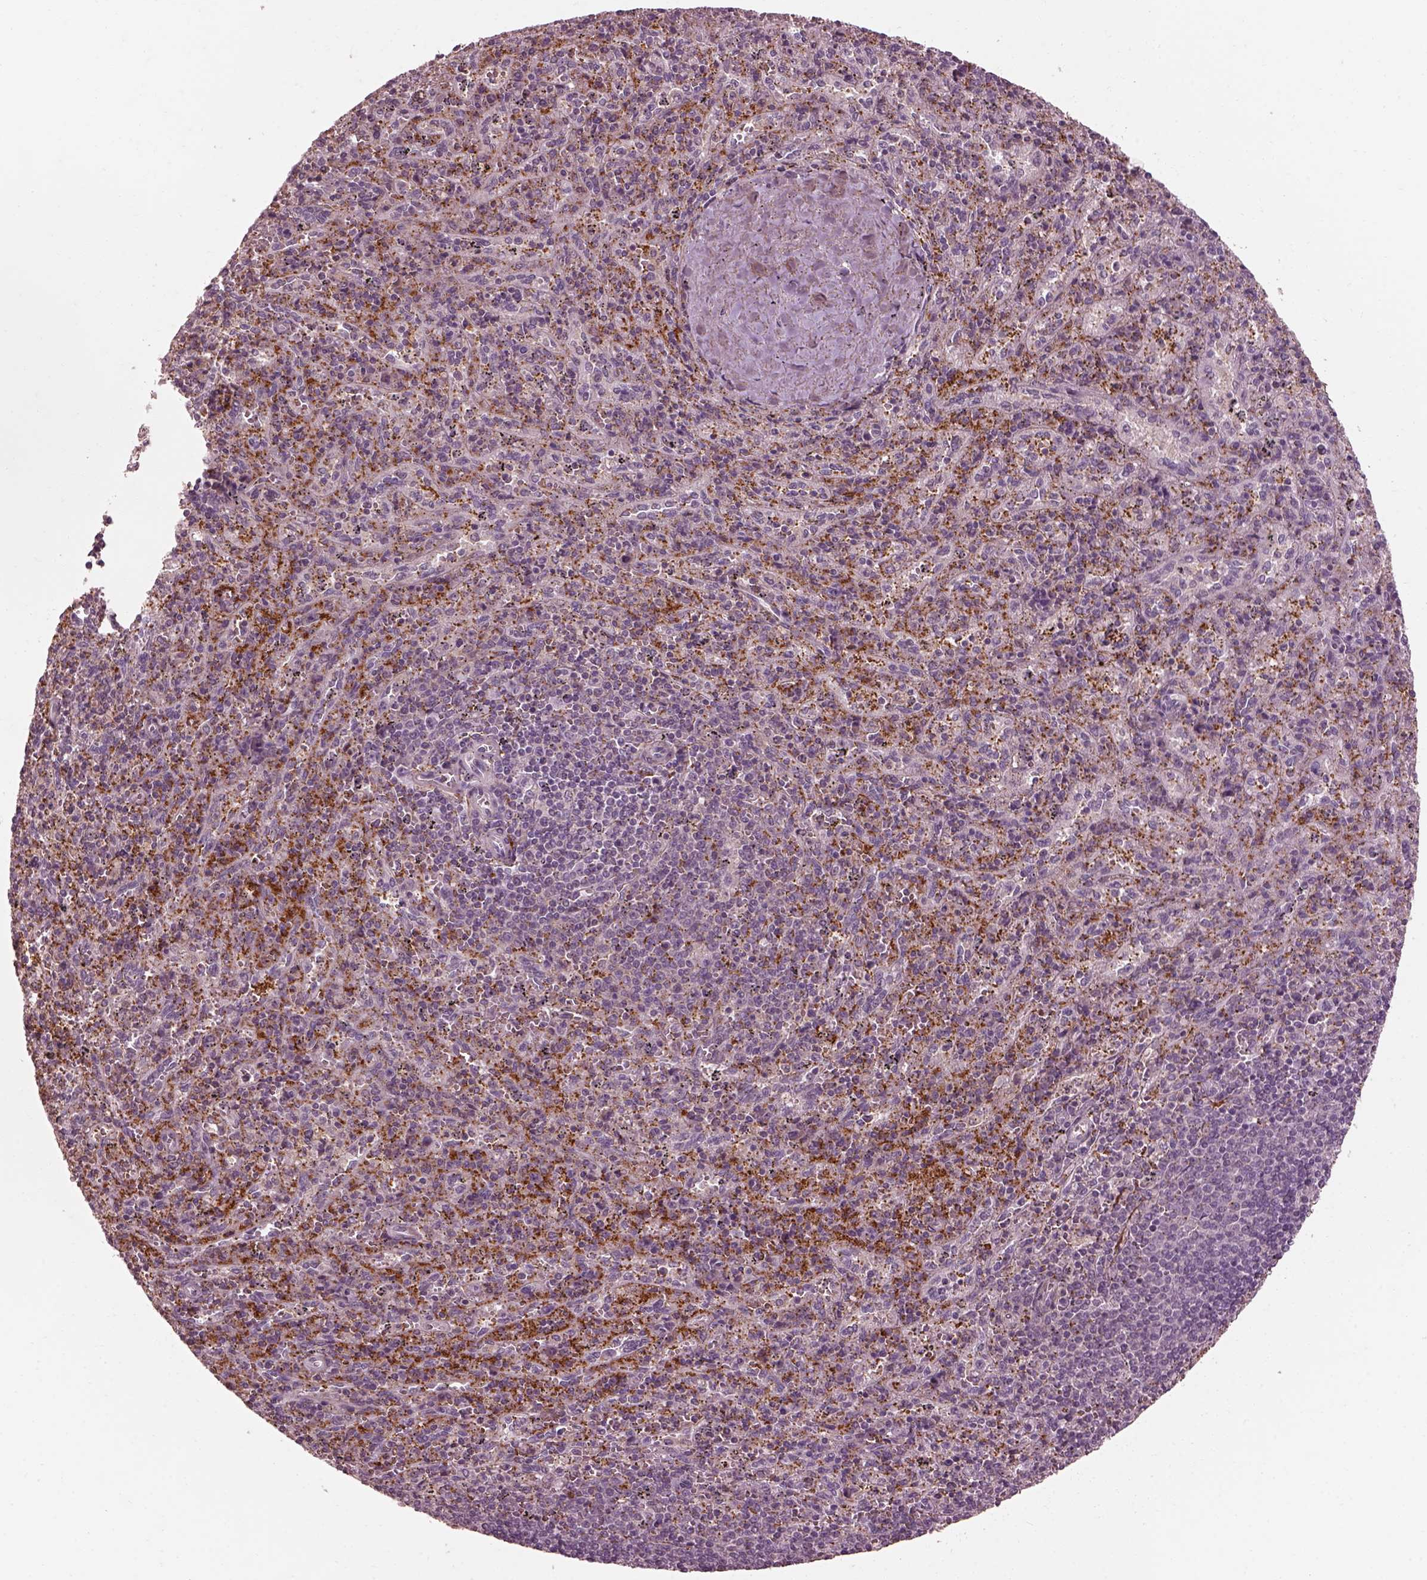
{"staining": {"intensity": "negative", "quantity": "none", "location": "none"}, "tissue": "spleen", "cell_type": "Cells in red pulp", "image_type": "normal", "snomed": [{"axis": "morphology", "description": "Normal tissue, NOS"}, {"axis": "topography", "description": "Spleen"}], "caption": "Cells in red pulp are negative for brown protein staining in benign spleen. (Stains: DAB (3,3'-diaminobenzidine) immunohistochemistry with hematoxylin counter stain, Microscopy: brightfield microscopy at high magnification).", "gene": "EFEMP1", "patient": {"sex": "male", "age": 57}}